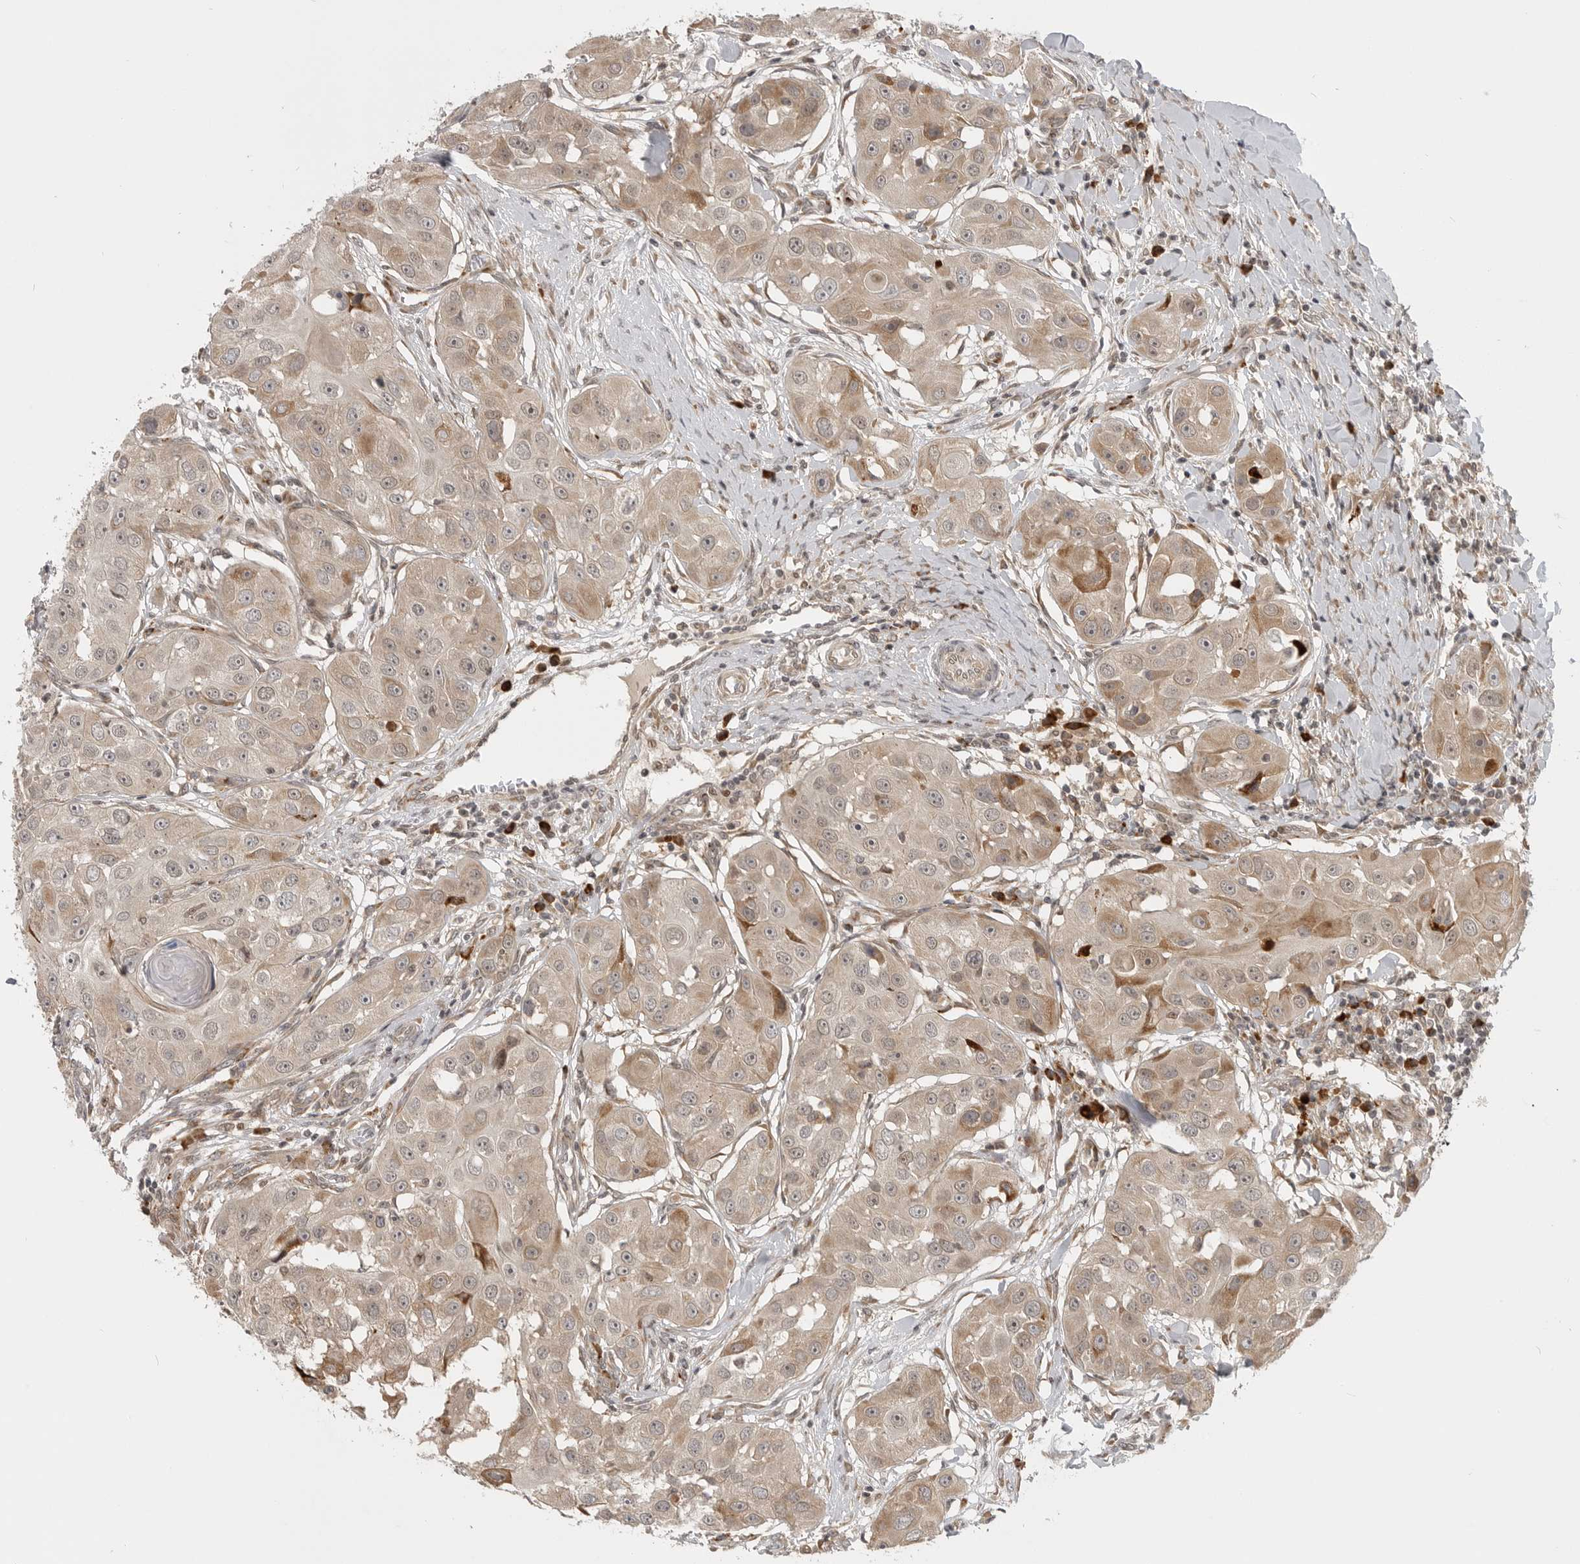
{"staining": {"intensity": "moderate", "quantity": "<25%", "location": "cytoplasmic/membranous"}, "tissue": "head and neck cancer", "cell_type": "Tumor cells", "image_type": "cancer", "snomed": [{"axis": "morphology", "description": "Normal tissue, NOS"}, {"axis": "morphology", "description": "Squamous cell carcinoma, NOS"}, {"axis": "topography", "description": "Skeletal muscle"}, {"axis": "topography", "description": "Head-Neck"}], "caption": "IHC micrograph of head and neck squamous cell carcinoma stained for a protein (brown), which reveals low levels of moderate cytoplasmic/membranous positivity in approximately <25% of tumor cells.", "gene": "CEP295NL", "patient": {"sex": "male", "age": 51}}